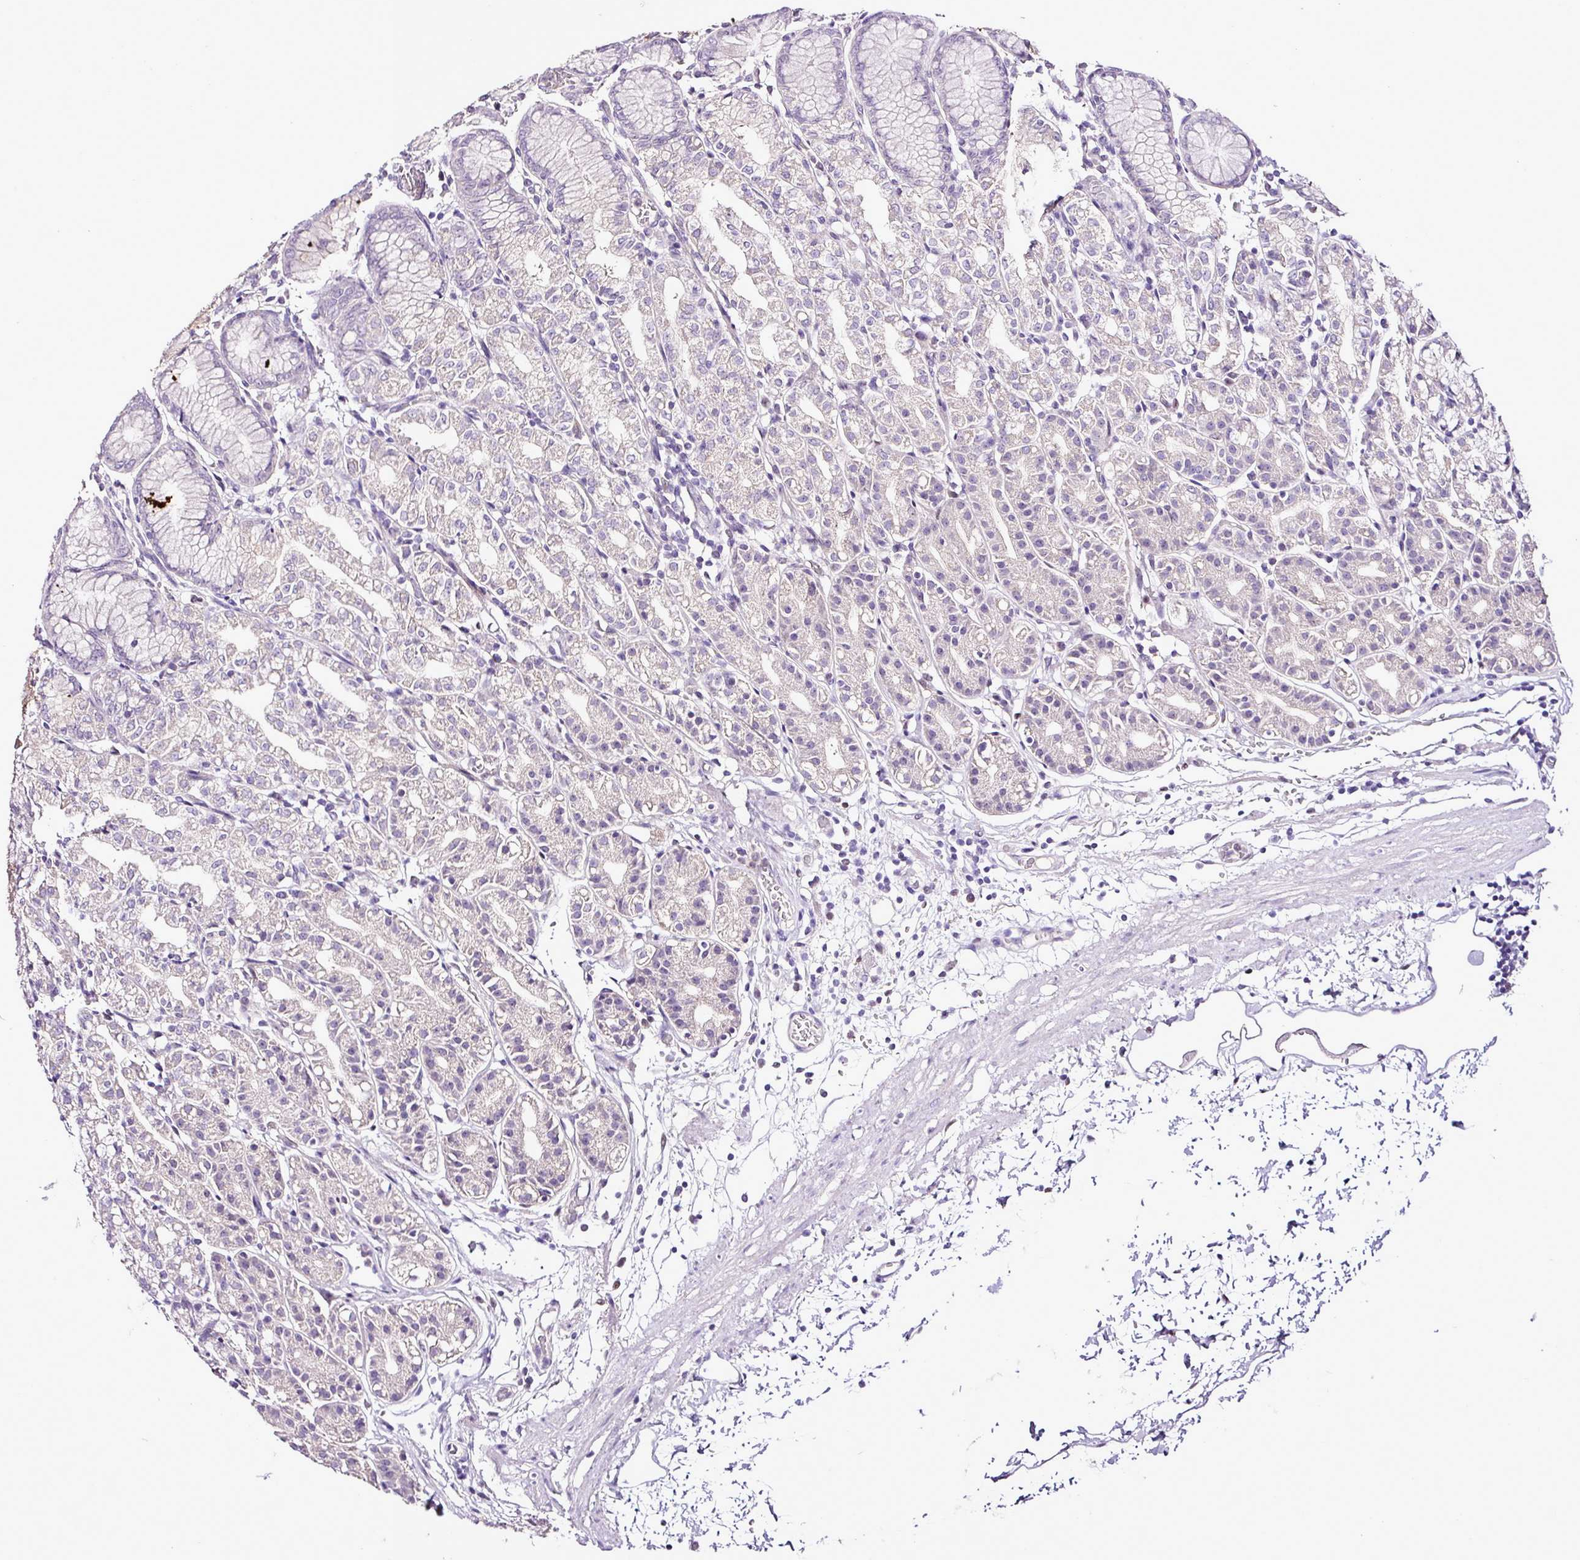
{"staining": {"intensity": "negative", "quantity": "none", "location": "none"}, "tissue": "stomach", "cell_type": "Glandular cells", "image_type": "normal", "snomed": [{"axis": "morphology", "description": "Normal tissue, NOS"}, {"axis": "topography", "description": "Stomach"}], "caption": "IHC histopathology image of unremarkable stomach: human stomach stained with DAB (3,3'-diaminobenzidine) displays no significant protein staining in glandular cells.", "gene": "ESR1", "patient": {"sex": "female", "age": 57}}